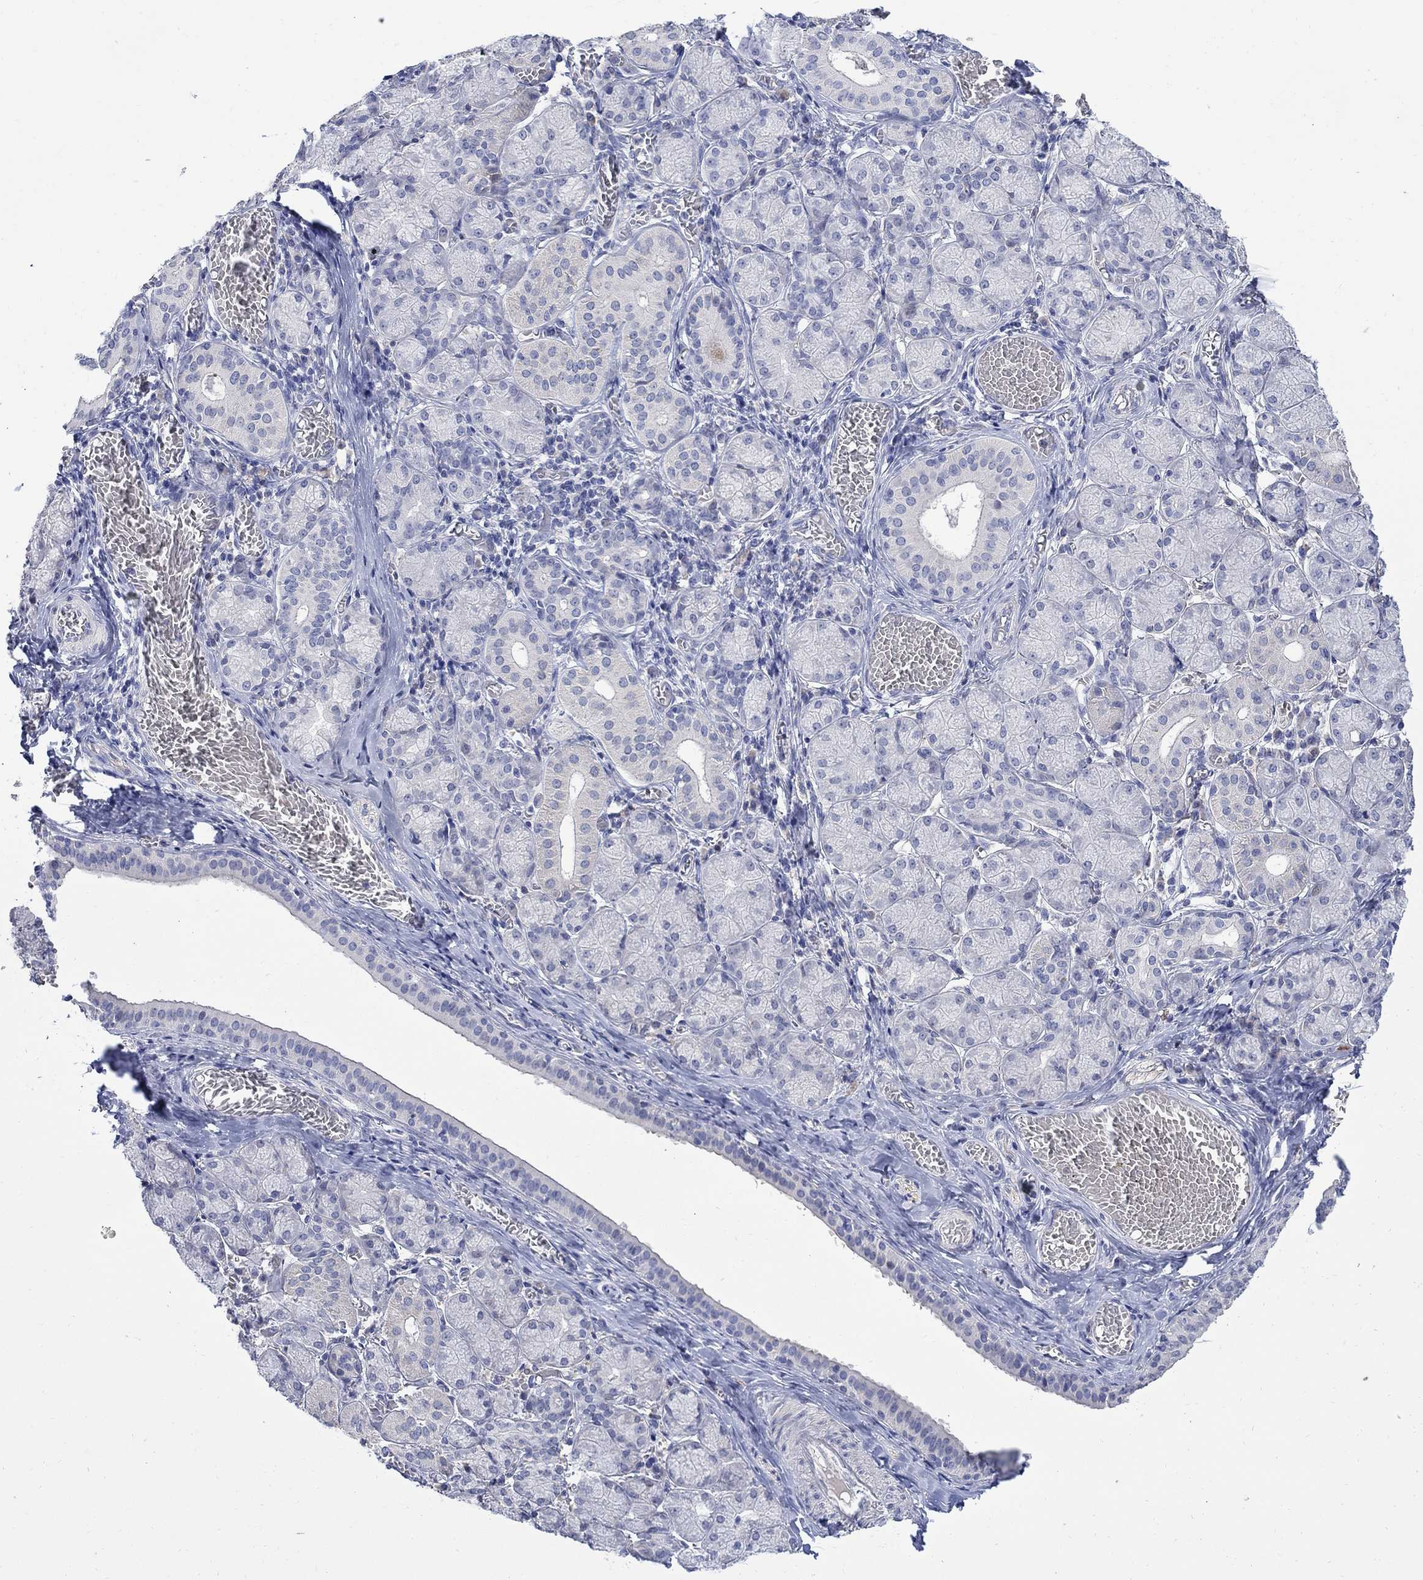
{"staining": {"intensity": "negative", "quantity": "none", "location": "none"}, "tissue": "salivary gland", "cell_type": "Glandular cells", "image_type": "normal", "snomed": [{"axis": "morphology", "description": "Normal tissue, NOS"}, {"axis": "topography", "description": "Salivary gland"}, {"axis": "topography", "description": "Peripheral nerve tissue"}], "caption": "DAB (3,3'-diaminobenzidine) immunohistochemical staining of benign human salivary gland displays no significant staining in glandular cells.", "gene": "DLK1", "patient": {"sex": "female", "age": 24}}